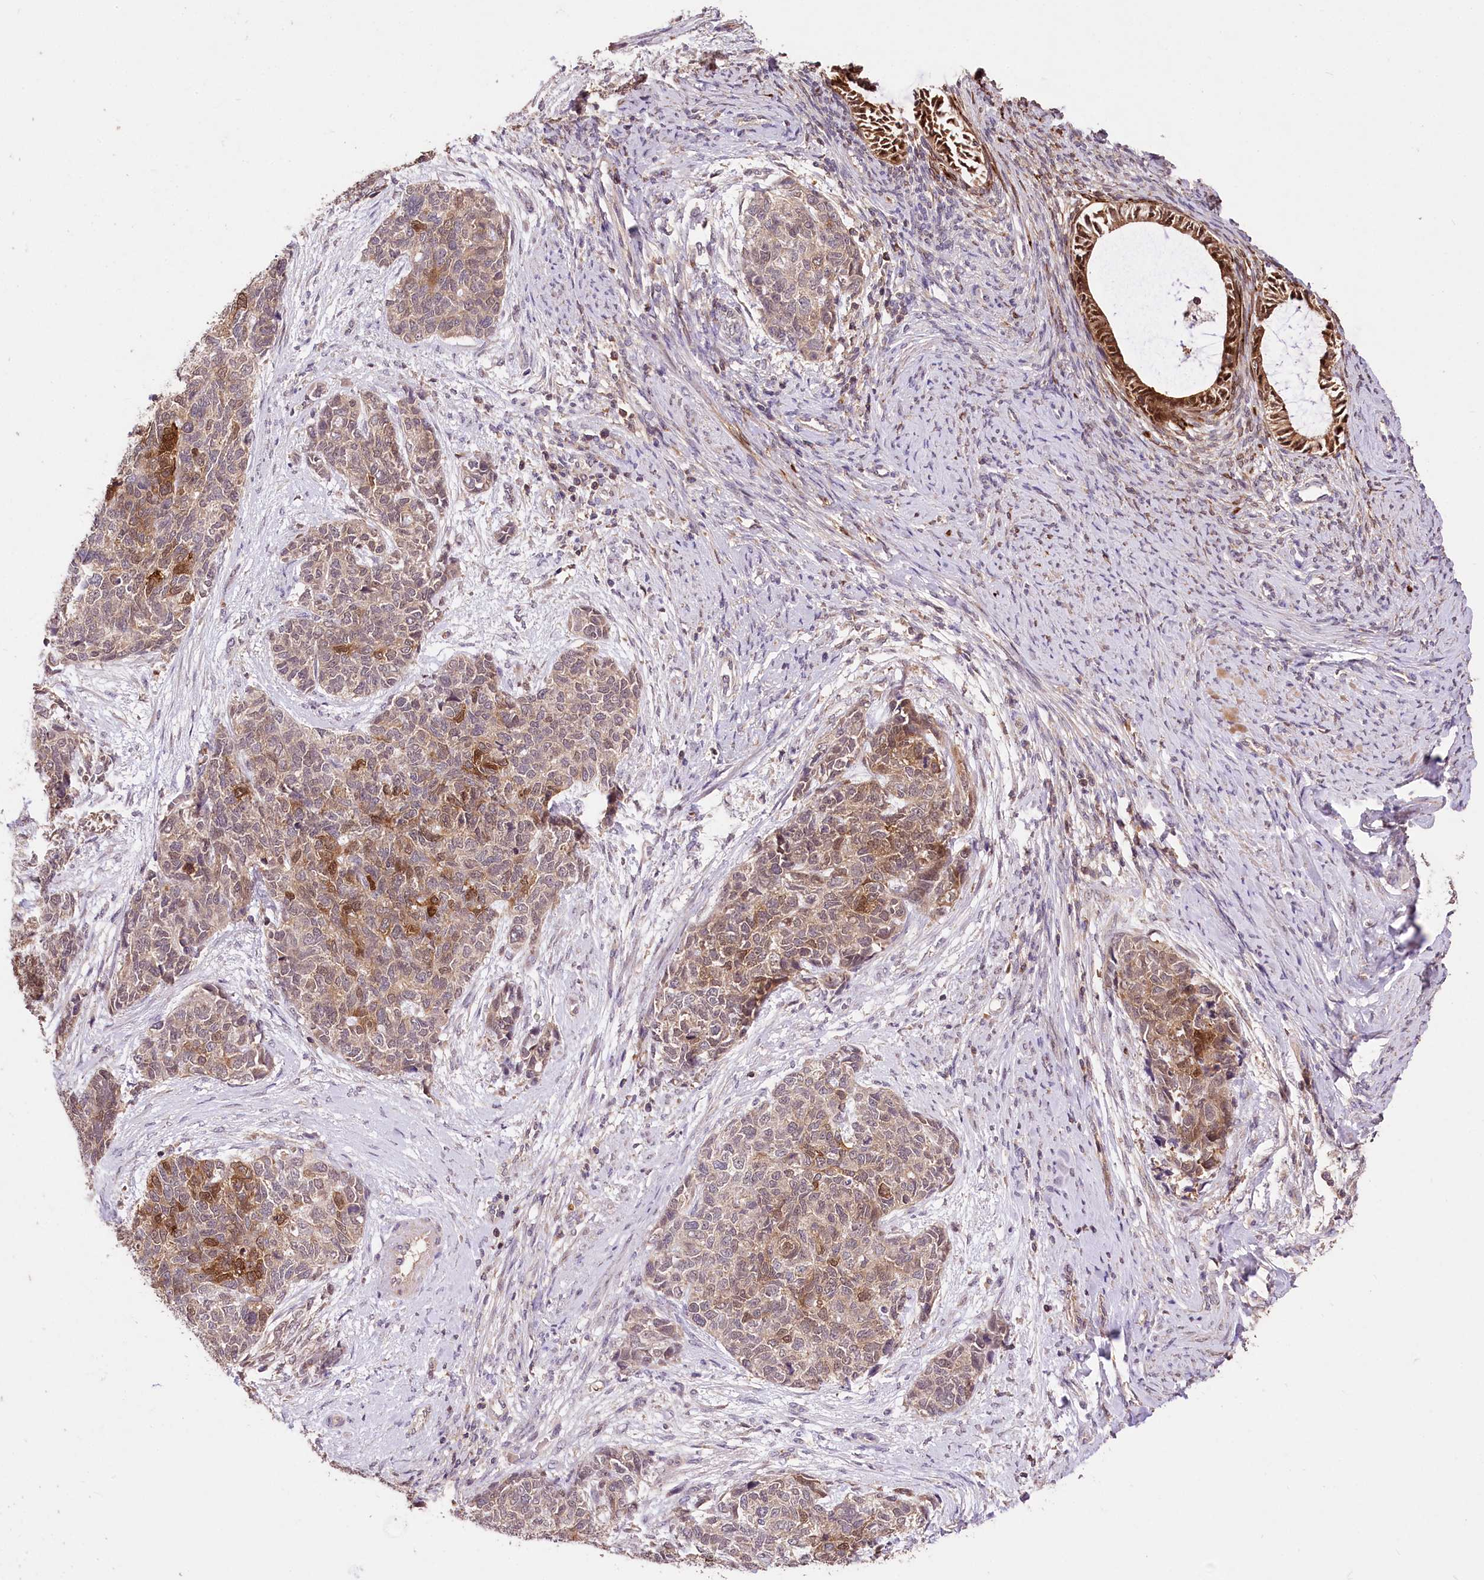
{"staining": {"intensity": "moderate", "quantity": "<25%", "location": "cytoplasmic/membranous,nuclear"}, "tissue": "cervical cancer", "cell_type": "Tumor cells", "image_type": "cancer", "snomed": [{"axis": "morphology", "description": "Squamous cell carcinoma, NOS"}, {"axis": "topography", "description": "Cervix"}], "caption": "Immunohistochemical staining of human cervical squamous cell carcinoma displays low levels of moderate cytoplasmic/membranous and nuclear protein positivity in approximately <25% of tumor cells. (Brightfield microscopy of DAB IHC at high magnification).", "gene": "SERGEF", "patient": {"sex": "female", "age": 63}}